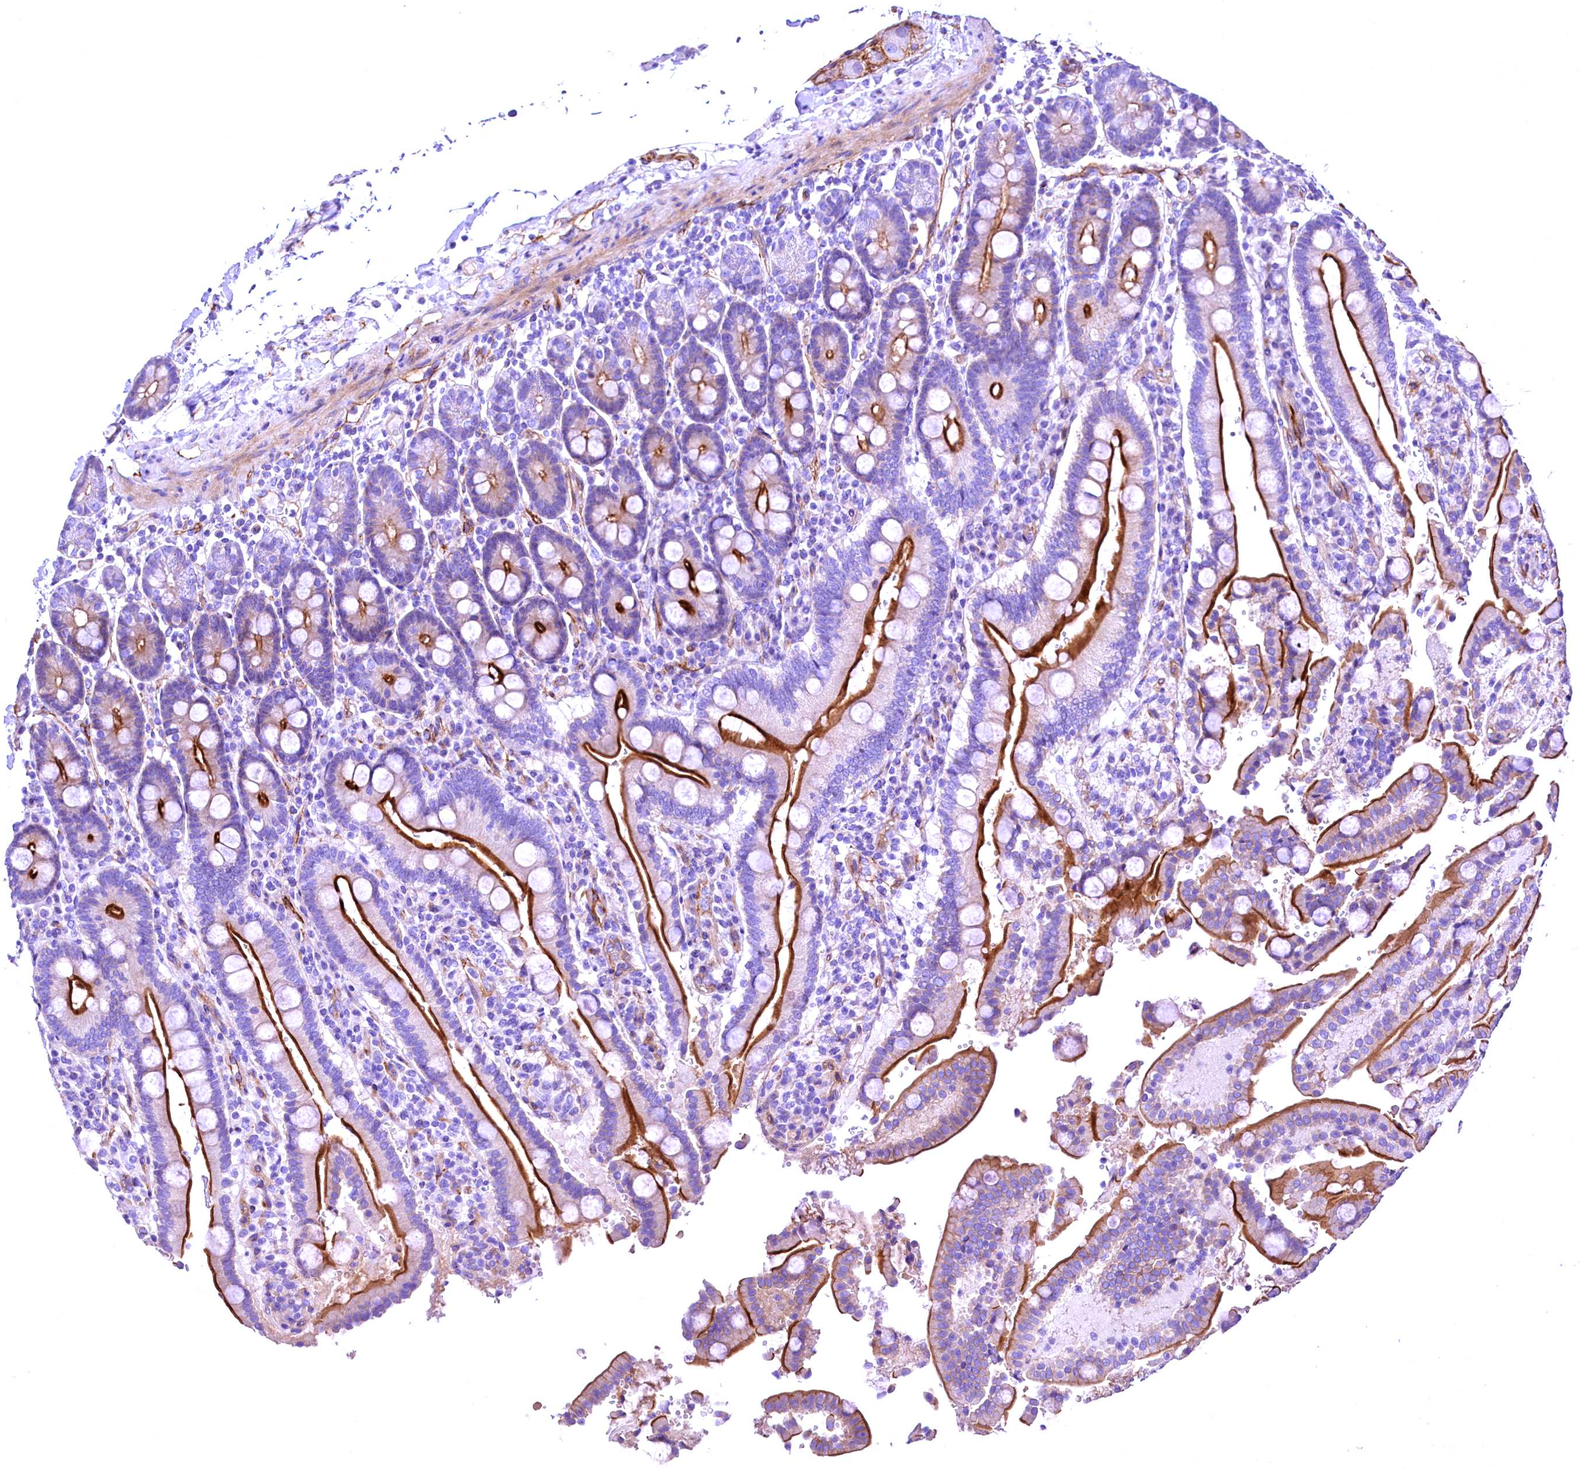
{"staining": {"intensity": "strong", "quantity": "25%-75%", "location": "cytoplasmic/membranous"}, "tissue": "duodenum", "cell_type": "Glandular cells", "image_type": "normal", "snomed": [{"axis": "morphology", "description": "Normal tissue, NOS"}, {"axis": "topography", "description": "Small intestine, NOS"}], "caption": "IHC image of normal duodenum stained for a protein (brown), which reveals high levels of strong cytoplasmic/membranous expression in approximately 25%-75% of glandular cells.", "gene": "SLF1", "patient": {"sex": "female", "age": 71}}